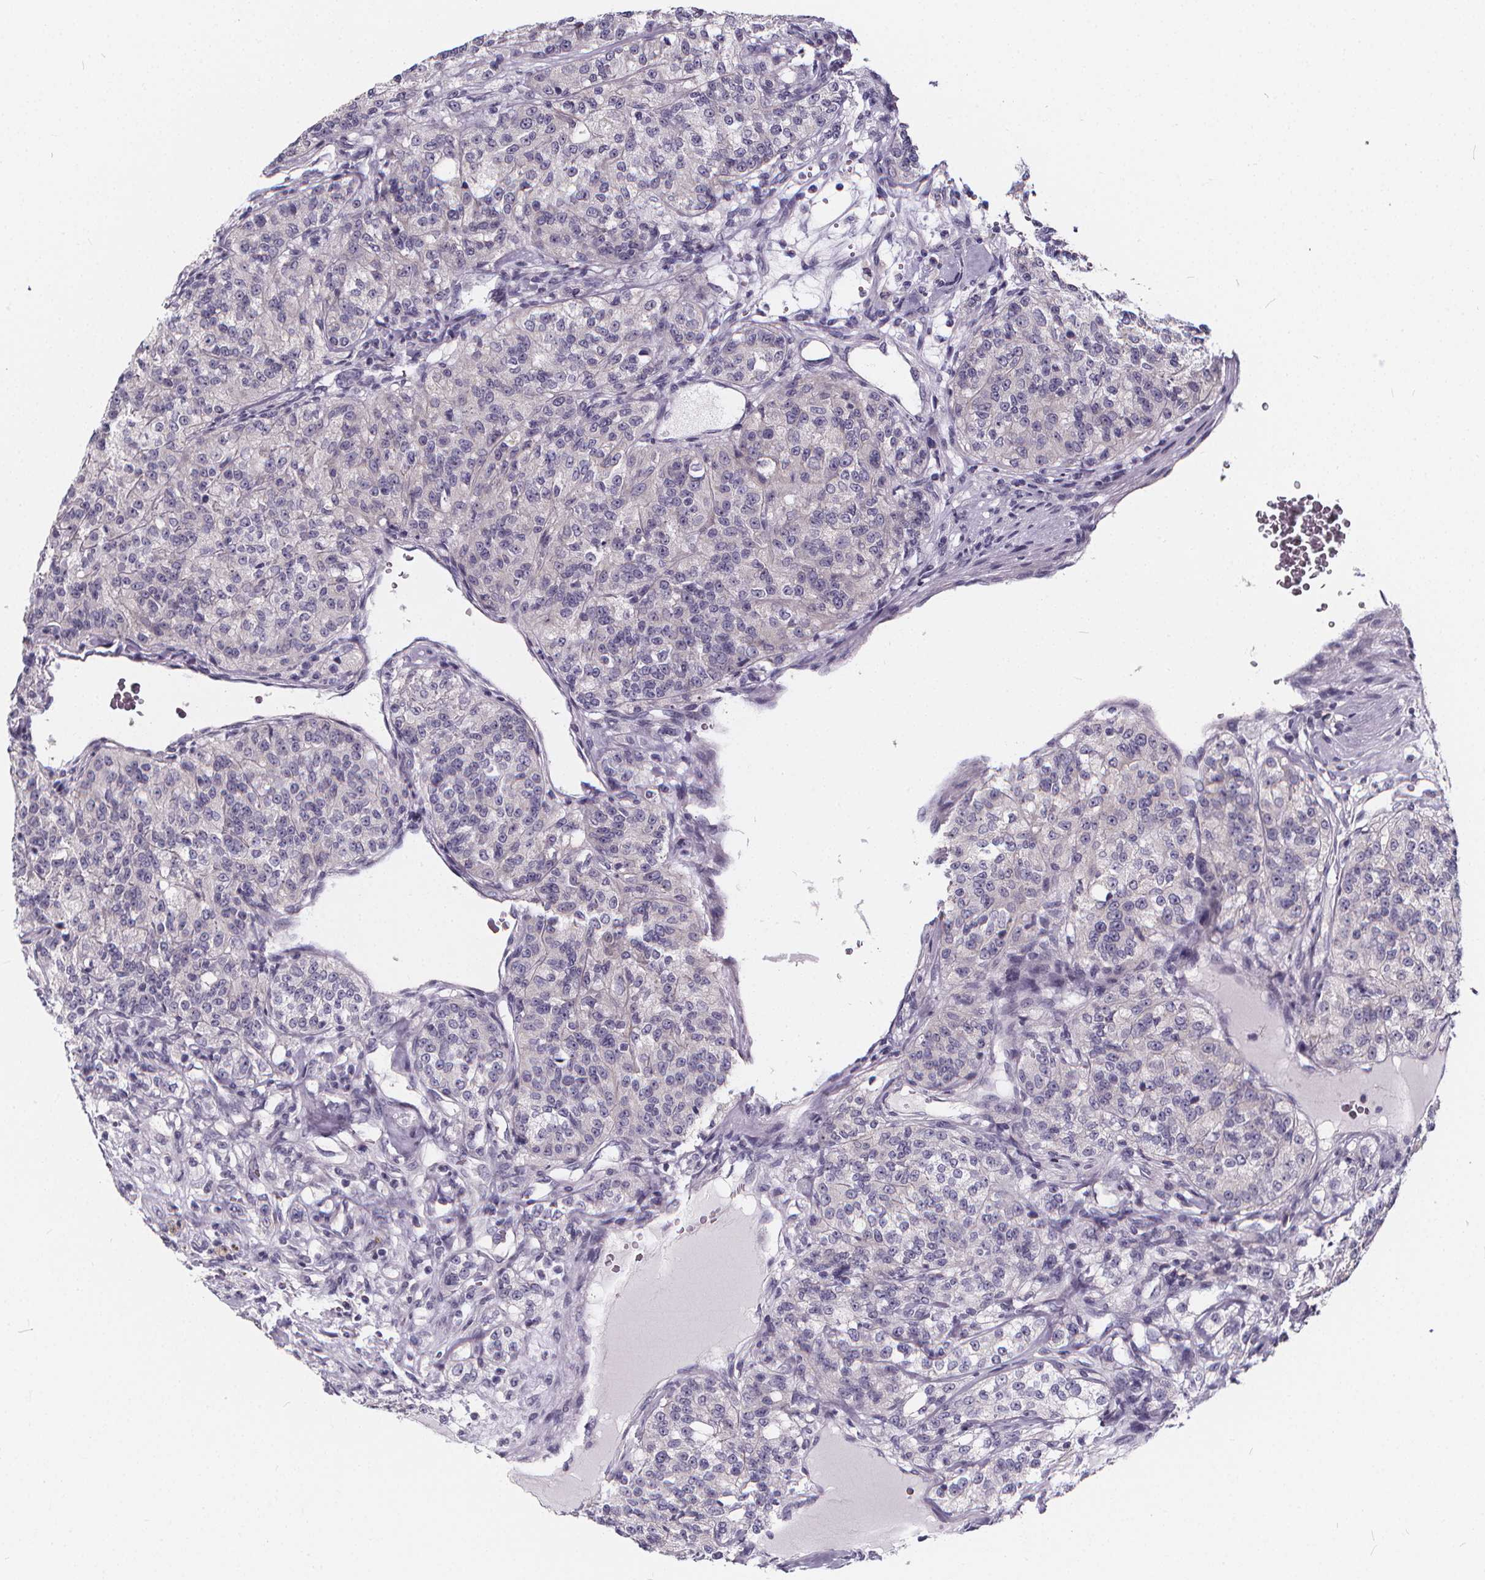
{"staining": {"intensity": "negative", "quantity": "none", "location": "none"}, "tissue": "renal cancer", "cell_type": "Tumor cells", "image_type": "cancer", "snomed": [{"axis": "morphology", "description": "Adenocarcinoma, NOS"}, {"axis": "topography", "description": "Kidney"}], "caption": "Protein analysis of adenocarcinoma (renal) shows no significant expression in tumor cells. (DAB immunohistochemistry (IHC), high magnification).", "gene": "SPEF2", "patient": {"sex": "female", "age": 63}}